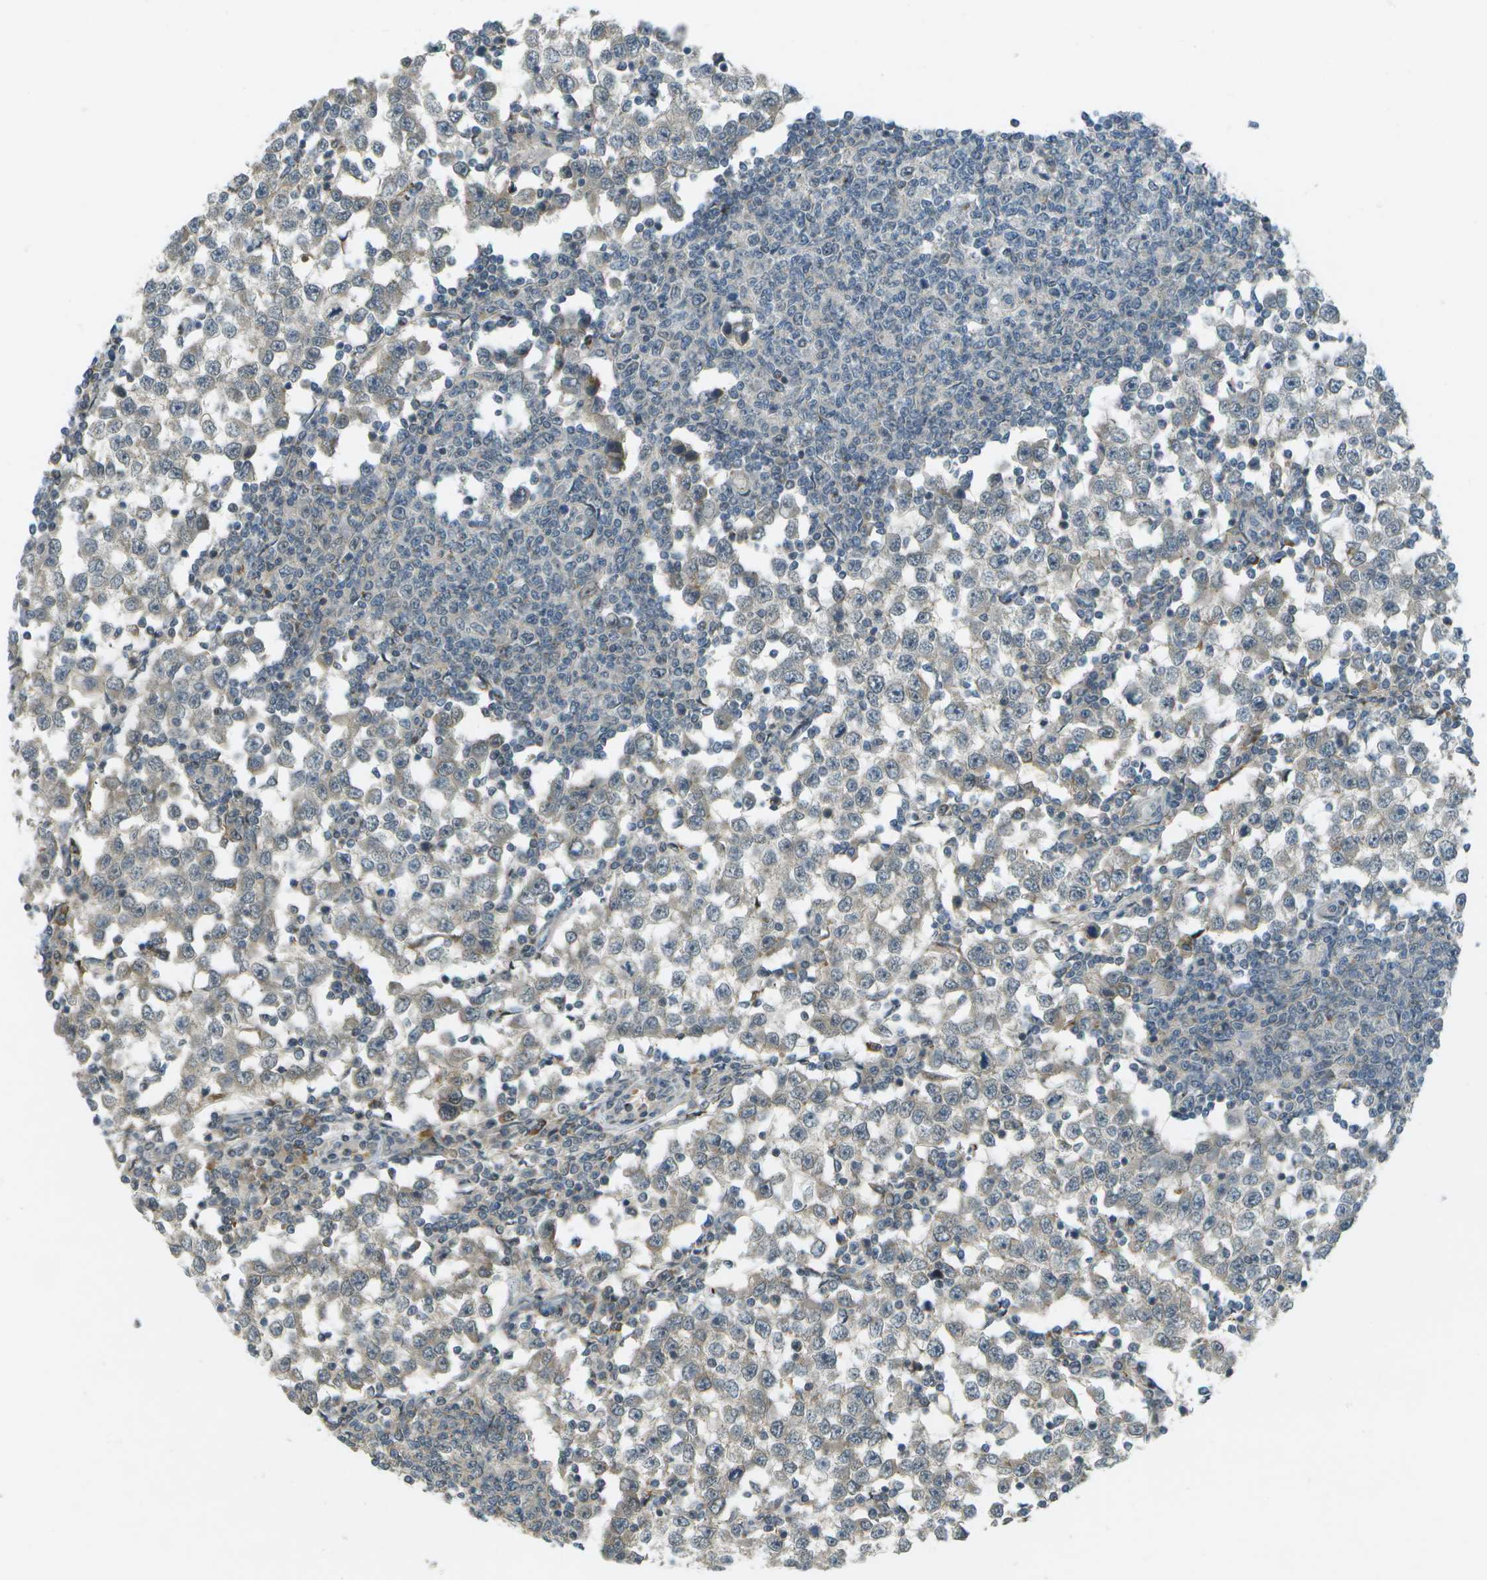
{"staining": {"intensity": "weak", "quantity": ">75%", "location": "cytoplasmic/membranous"}, "tissue": "testis cancer", "cell_type": "Tumor cells", "image_type": "cancer", "snomed": [{"axis": "morphology", "description": "Seminoma, NOS"}, {"axis": "topography", "description": "Testis"}], "caption": "Testis seminoma stained for a protein (brown) displays weak cytoplasmic/membranous positive expression in approximately >75% of tumor cells.", "gene": "WNK2", "patient": {"sex": "male", "age": 65}}